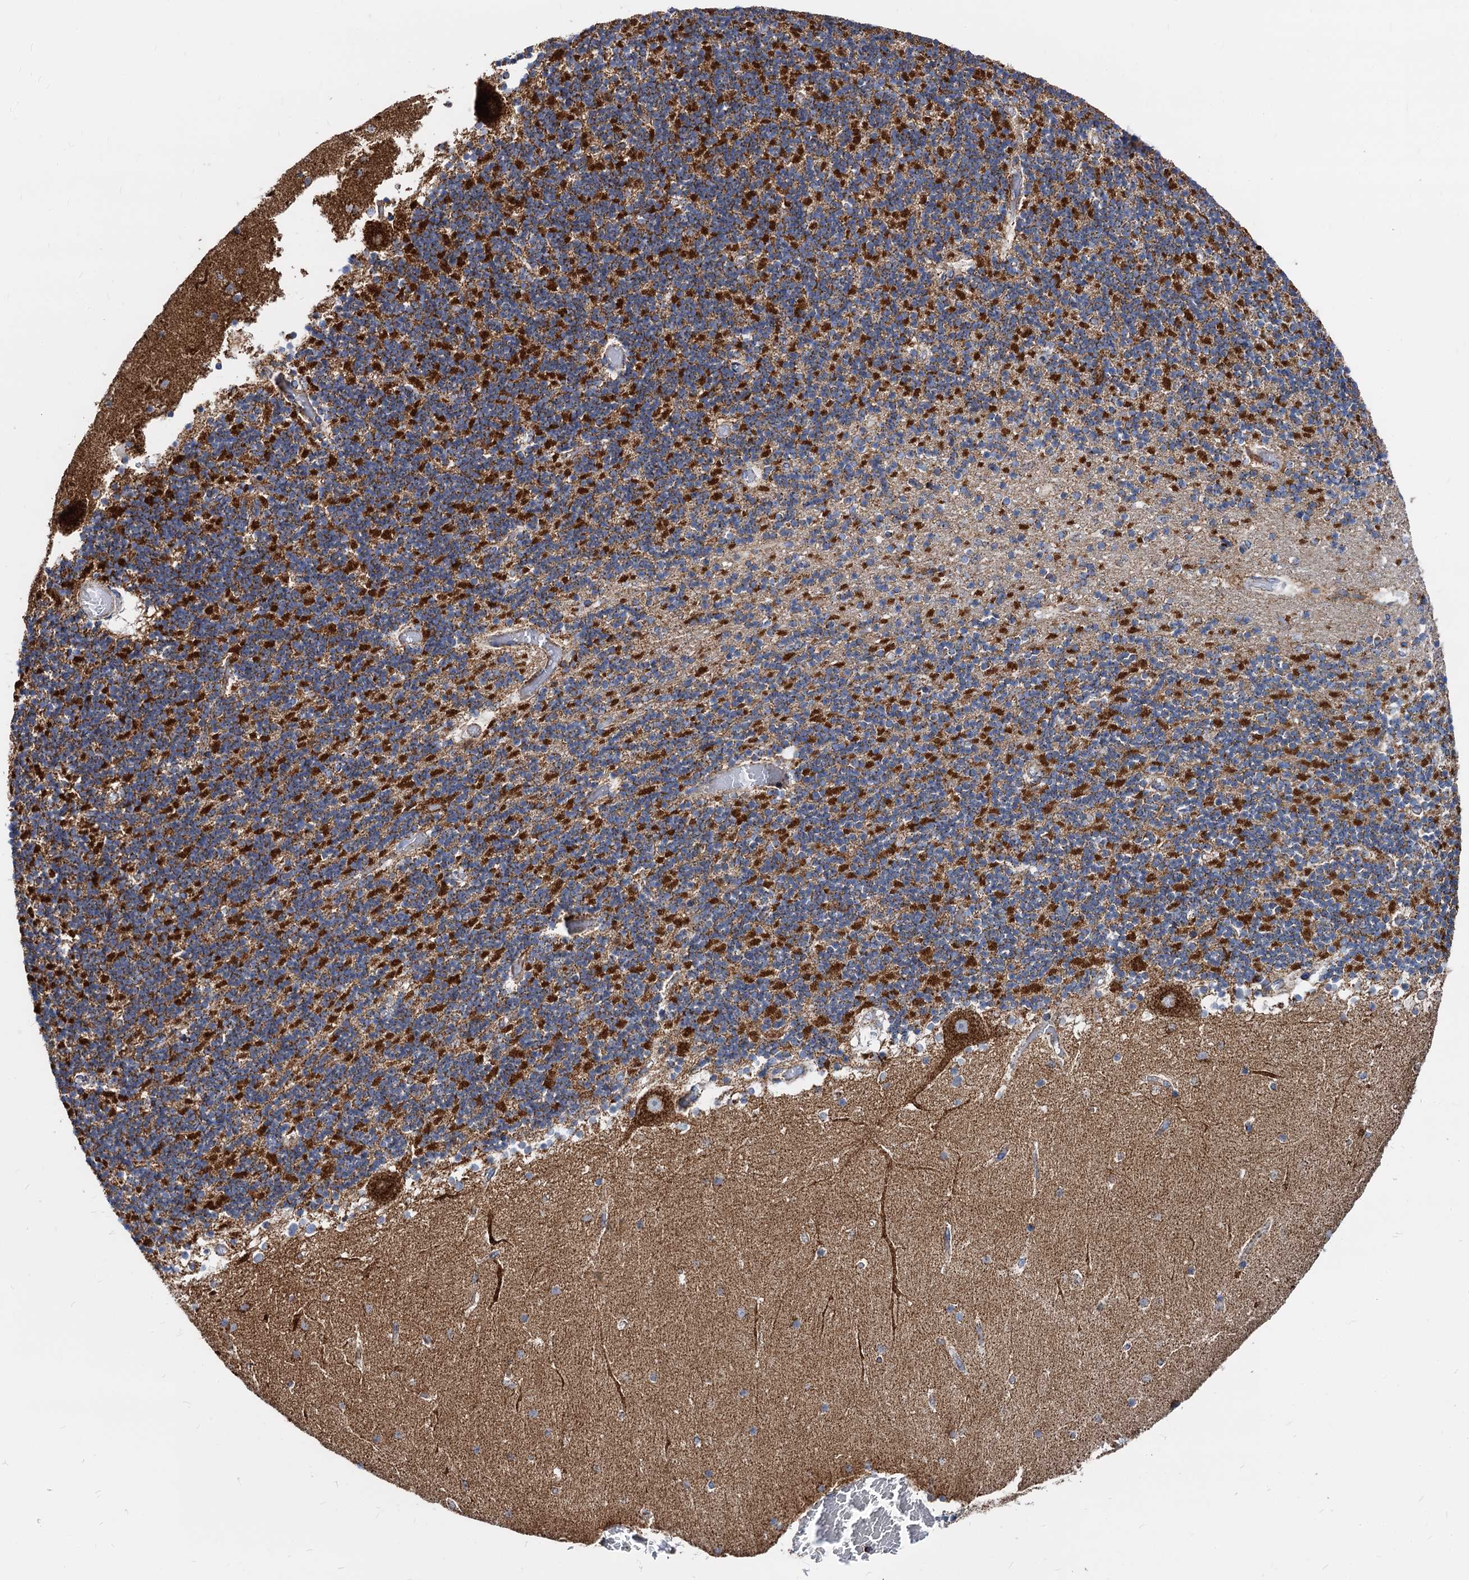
{"staining": {"intensity": "strong", "quantity": "25%-75%", "location": "cytoplasmic/membranous"}, "tissue": "cerebellum", "cell_type": "Cells in granular layer", "image_type": "normal", "snomed": [{"axis": "morphology", "description": "Normal tissue, NOS"}, {"axis": "topography", "description": "Cerebellum"}], "caption": "Immunohistochemical staining of benign cerebellum reveals 25%-75% levels of strong cytoplasmic/membranous protein staining in about 25%-75% of cells in granular layer. The staining is performed using DAB (3,3'-diaminobenzidine) brown chromogen to label protein expression. The nuclei are counter-stained blue using hematoxylin.", "gene": "TIMM10", "patient": {"sex": "female", "age": 28}}